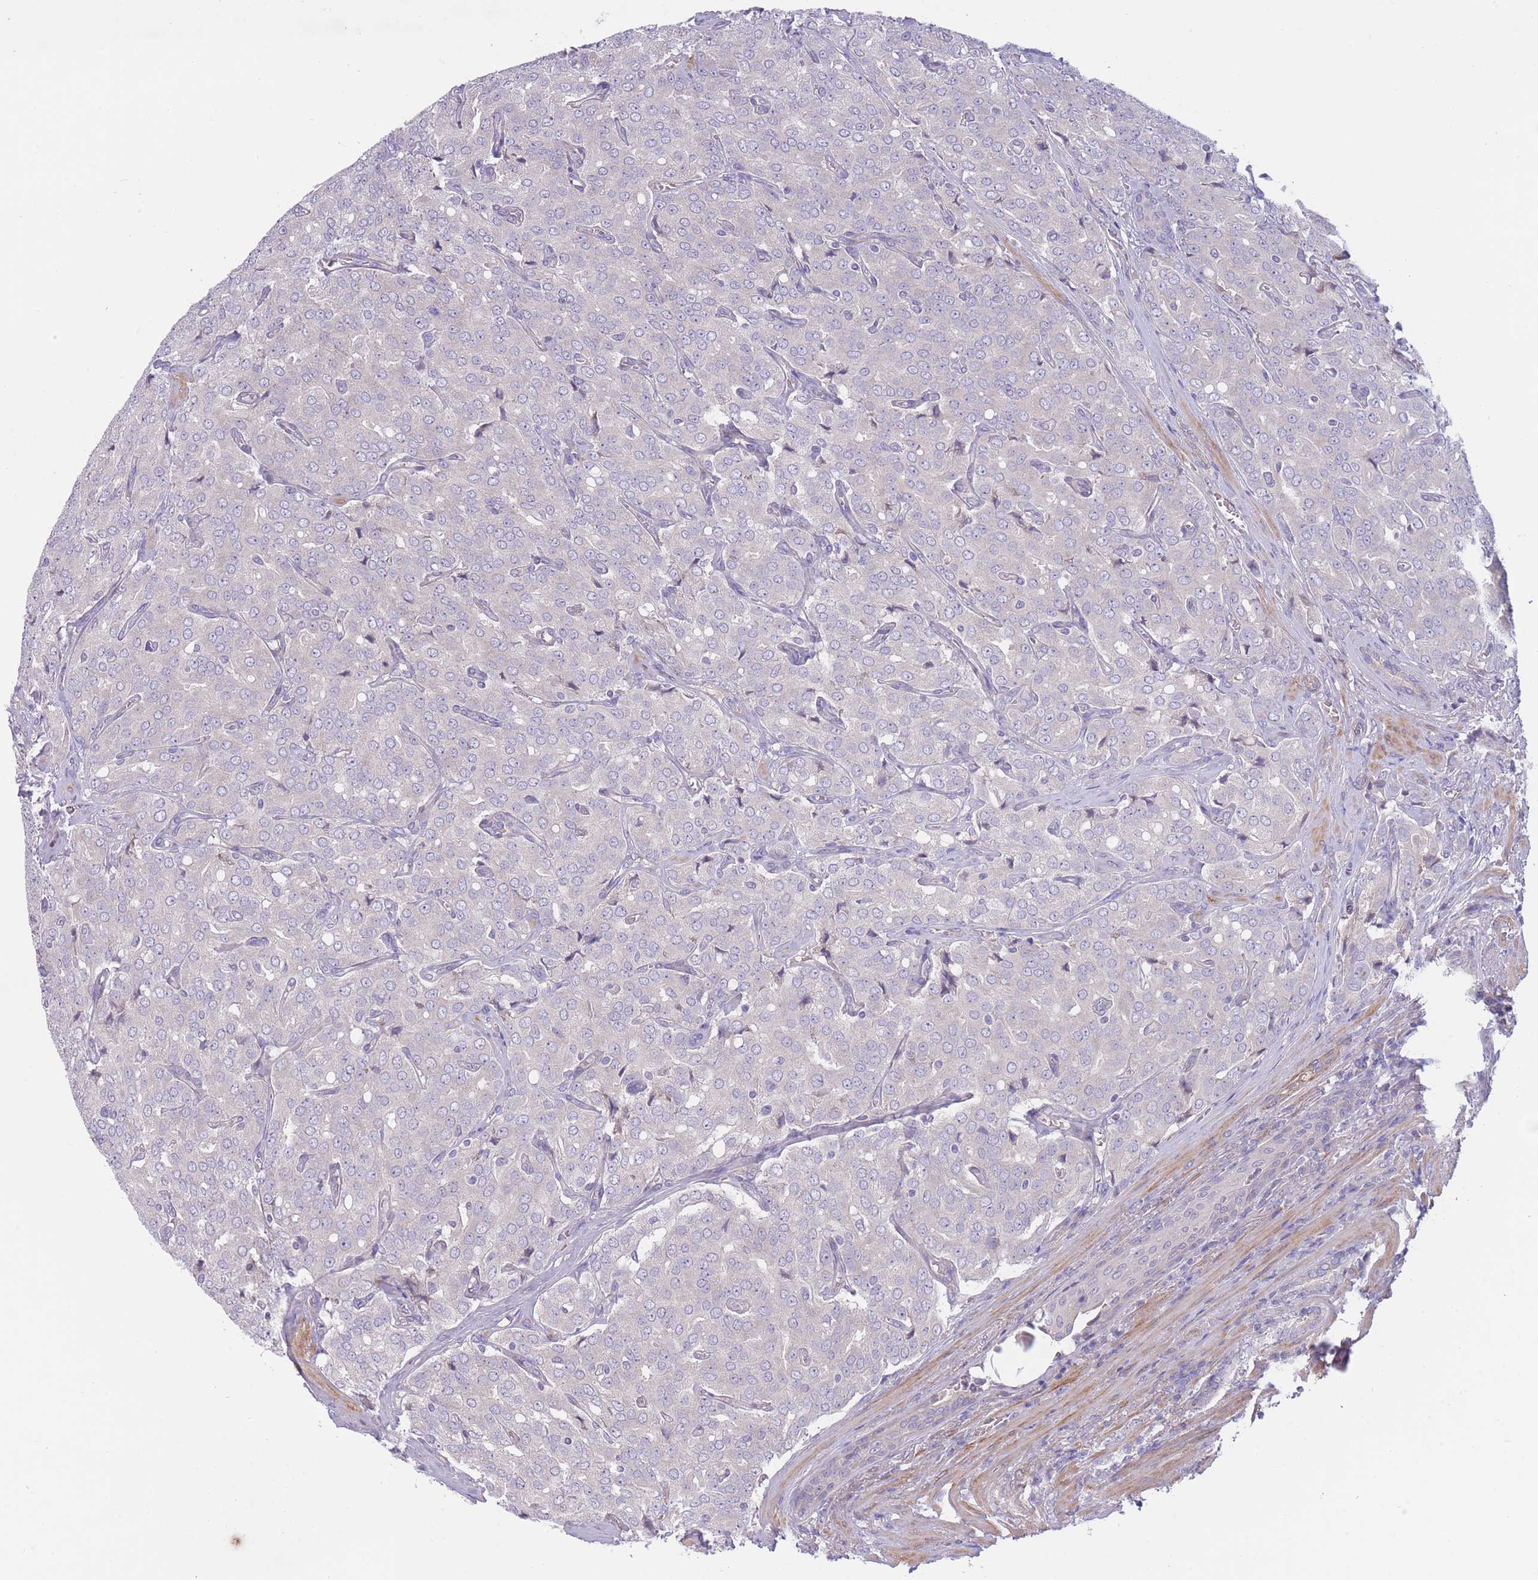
{"staining": {"intensity": "negative", "quantity": "none", "location": "none"}, "tissue": "prostate cancer", "cell_type": "Tumor cells", "image_type": "cancer", "snomed": [{"axis": "morphology", "description": "Adenocarcinoma, High grade"}, {"axis": "topography", "description": "Prostate"}], "caption": "There is no significant staining in tumor cells of adenocarcinoma (high-grade) (prostate). The staining was performed using DAB to visualize the protein expression in brown, while the nuclei were stained in blue with hematoxylin (Magnification: 20x).", "gene": "PNPLA5", "patient": {"sex": "male", "age": 68}}